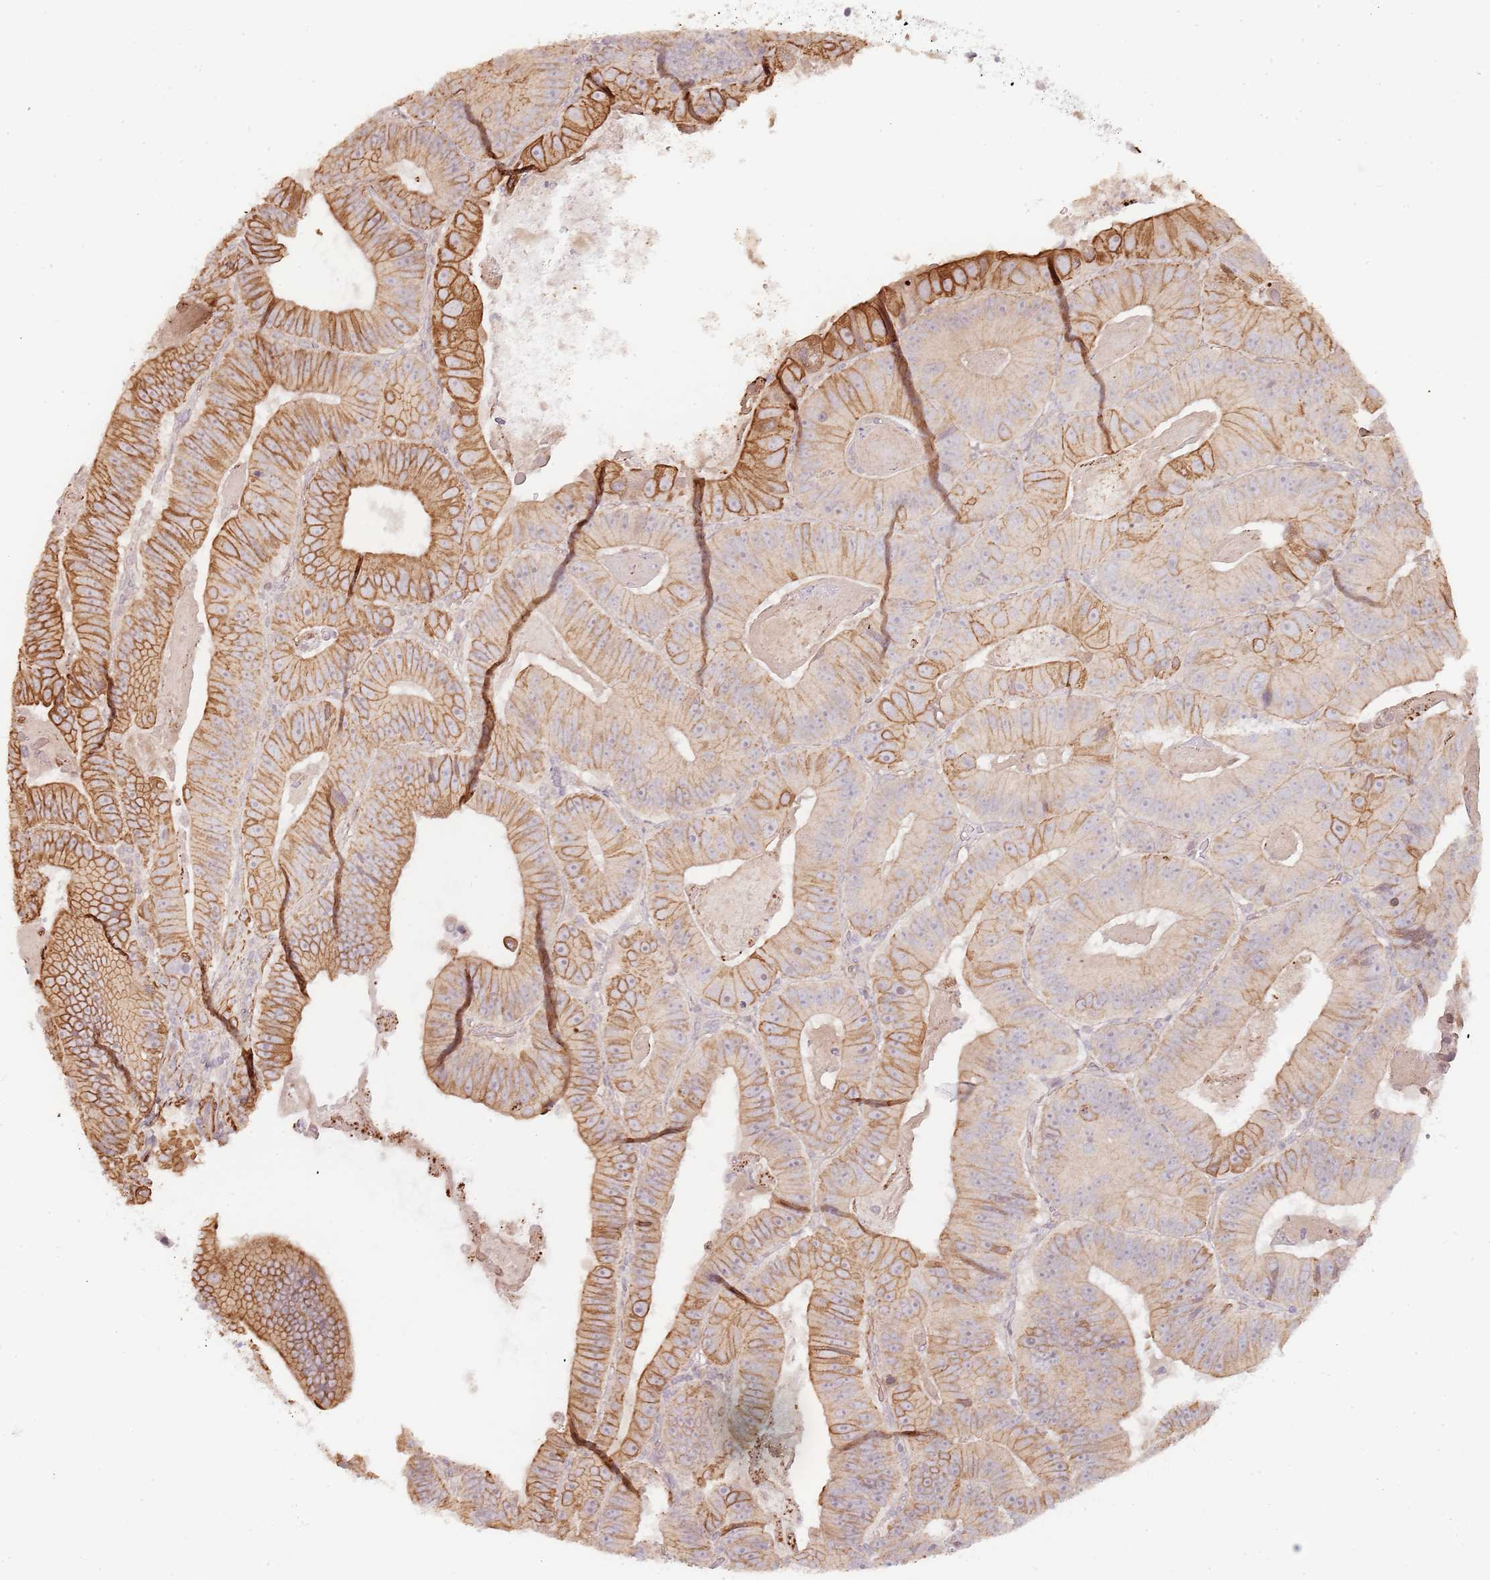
{"staining": {"intensity": "moderate", "quantity": "25%-75%", "location": "cytoplasmic/membranous"}, "tissue": "colorectal cancer", "cell_type": "Tumor cells", "image_type": "cancer", "snomed": [{"axis": "morphology", "description": "Adenocarcinoma, NOS"}, {"axis": "topography", "description": "Colon"}], "caption": "Immunohistochemical staining of human colorectal cancer demonstrates medium levels of moderate cytoplasmic/membranous positivity in approximately 25%-75% of tumor cells.", "gene": "RPS6KA2", "patient": {"sex": "female", "age": 86}}